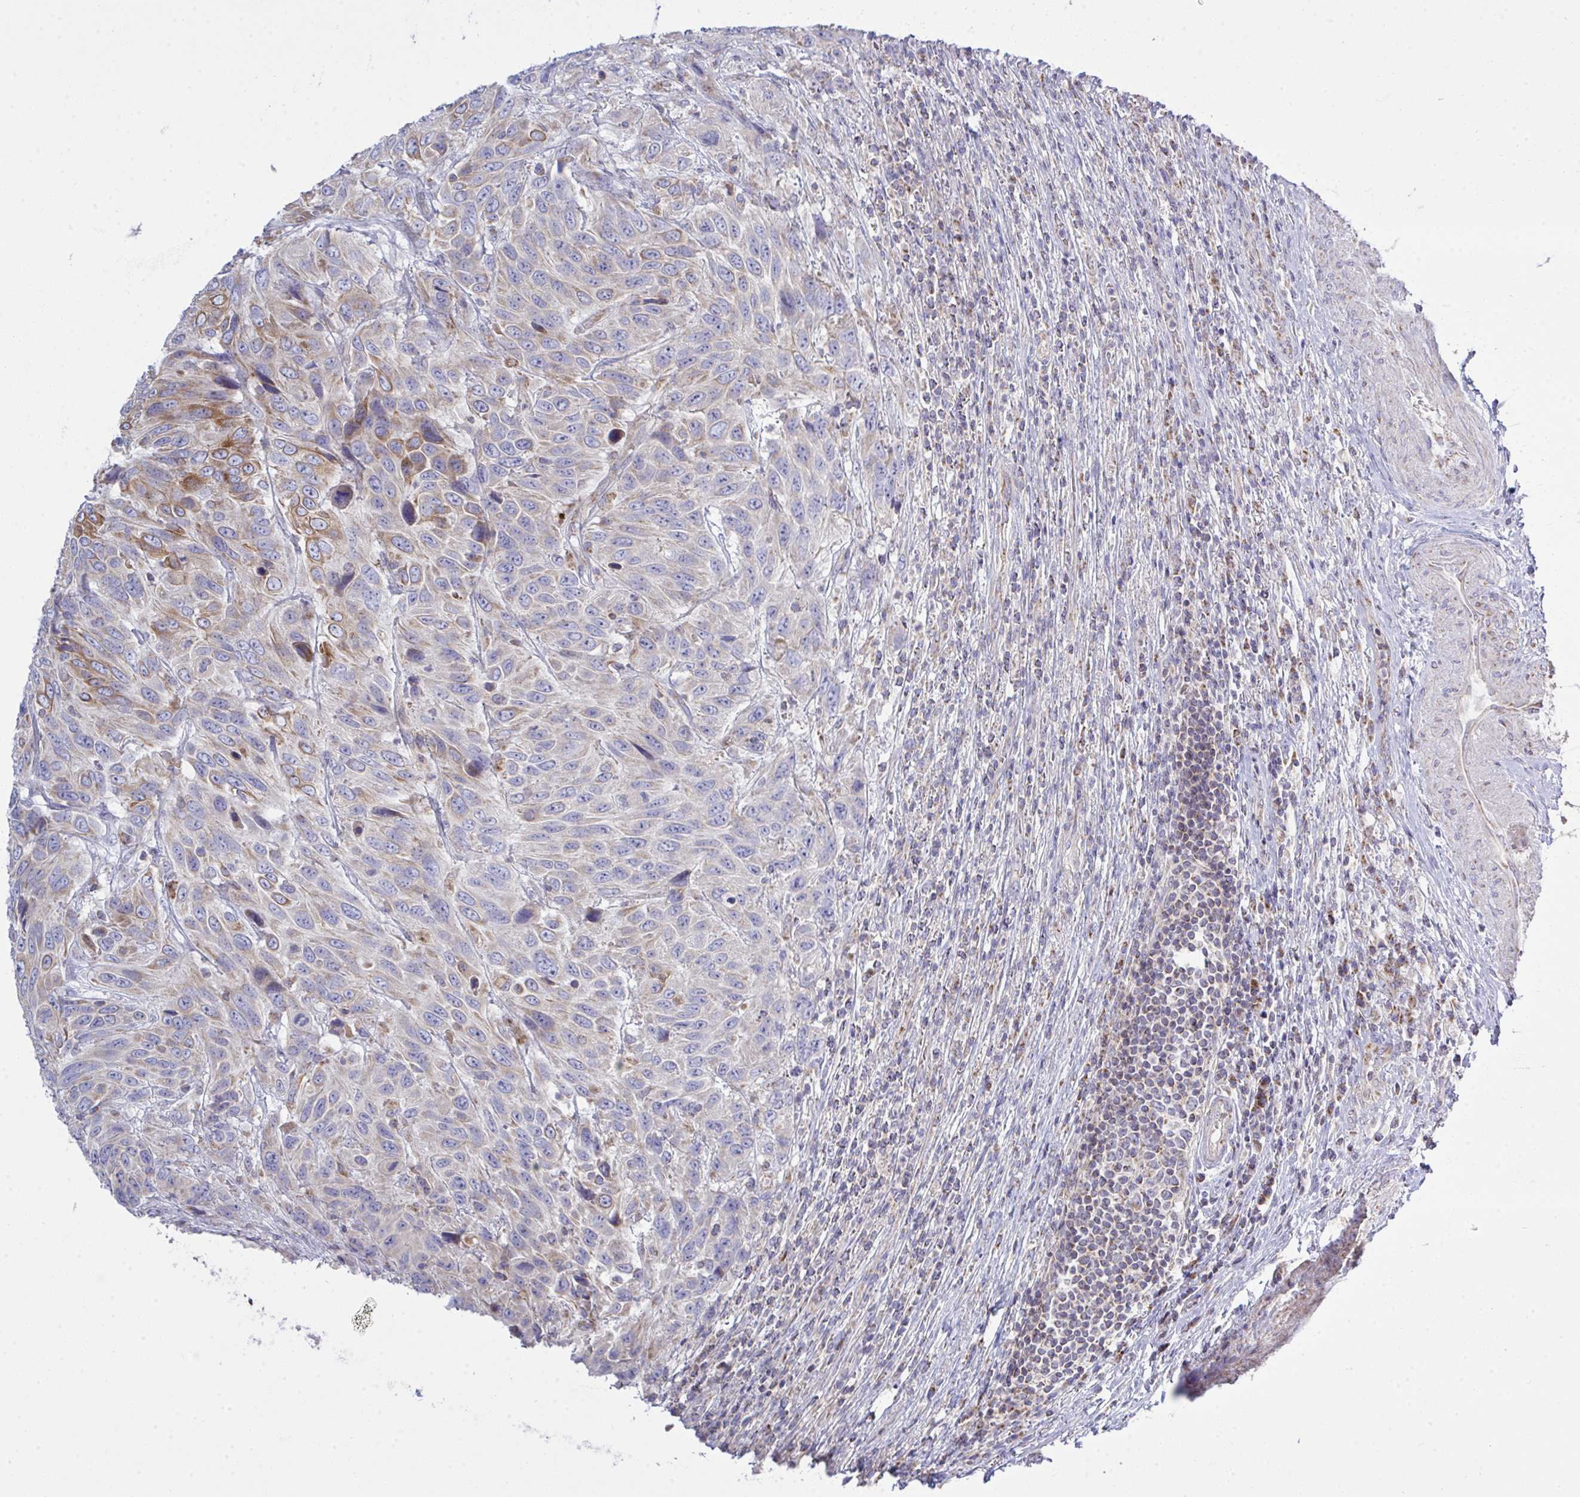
{"staining": {"intensity": "strong", "quantity": "<25%", "location": "cytoplasmic/membranous"}, "tissue": "urothelial cancer", "cell_type": "Tumor cells", "image_type": "cancer", "snomed": [{"axis": "morphology", "description": "Urothelial carcinoma, High grade"}, {"axis": "topography", "description": "Urinary bladder"}], "caption": "Immunohistochemistry staining of urothelial cancer, which shows medium levels of strong cytoplasmic/membranous positivity in about <25% of tumor cells indicating strong cytoplasmic/membranous protein staining. The staining was performed using DAB (3,3'-diaminobenzidine) (brown) for protein detection and nuclei were counterstained in hematoxylin (blue).", "gene": "NDUFA7", "patient": {"sex": "female", "age": 70}}